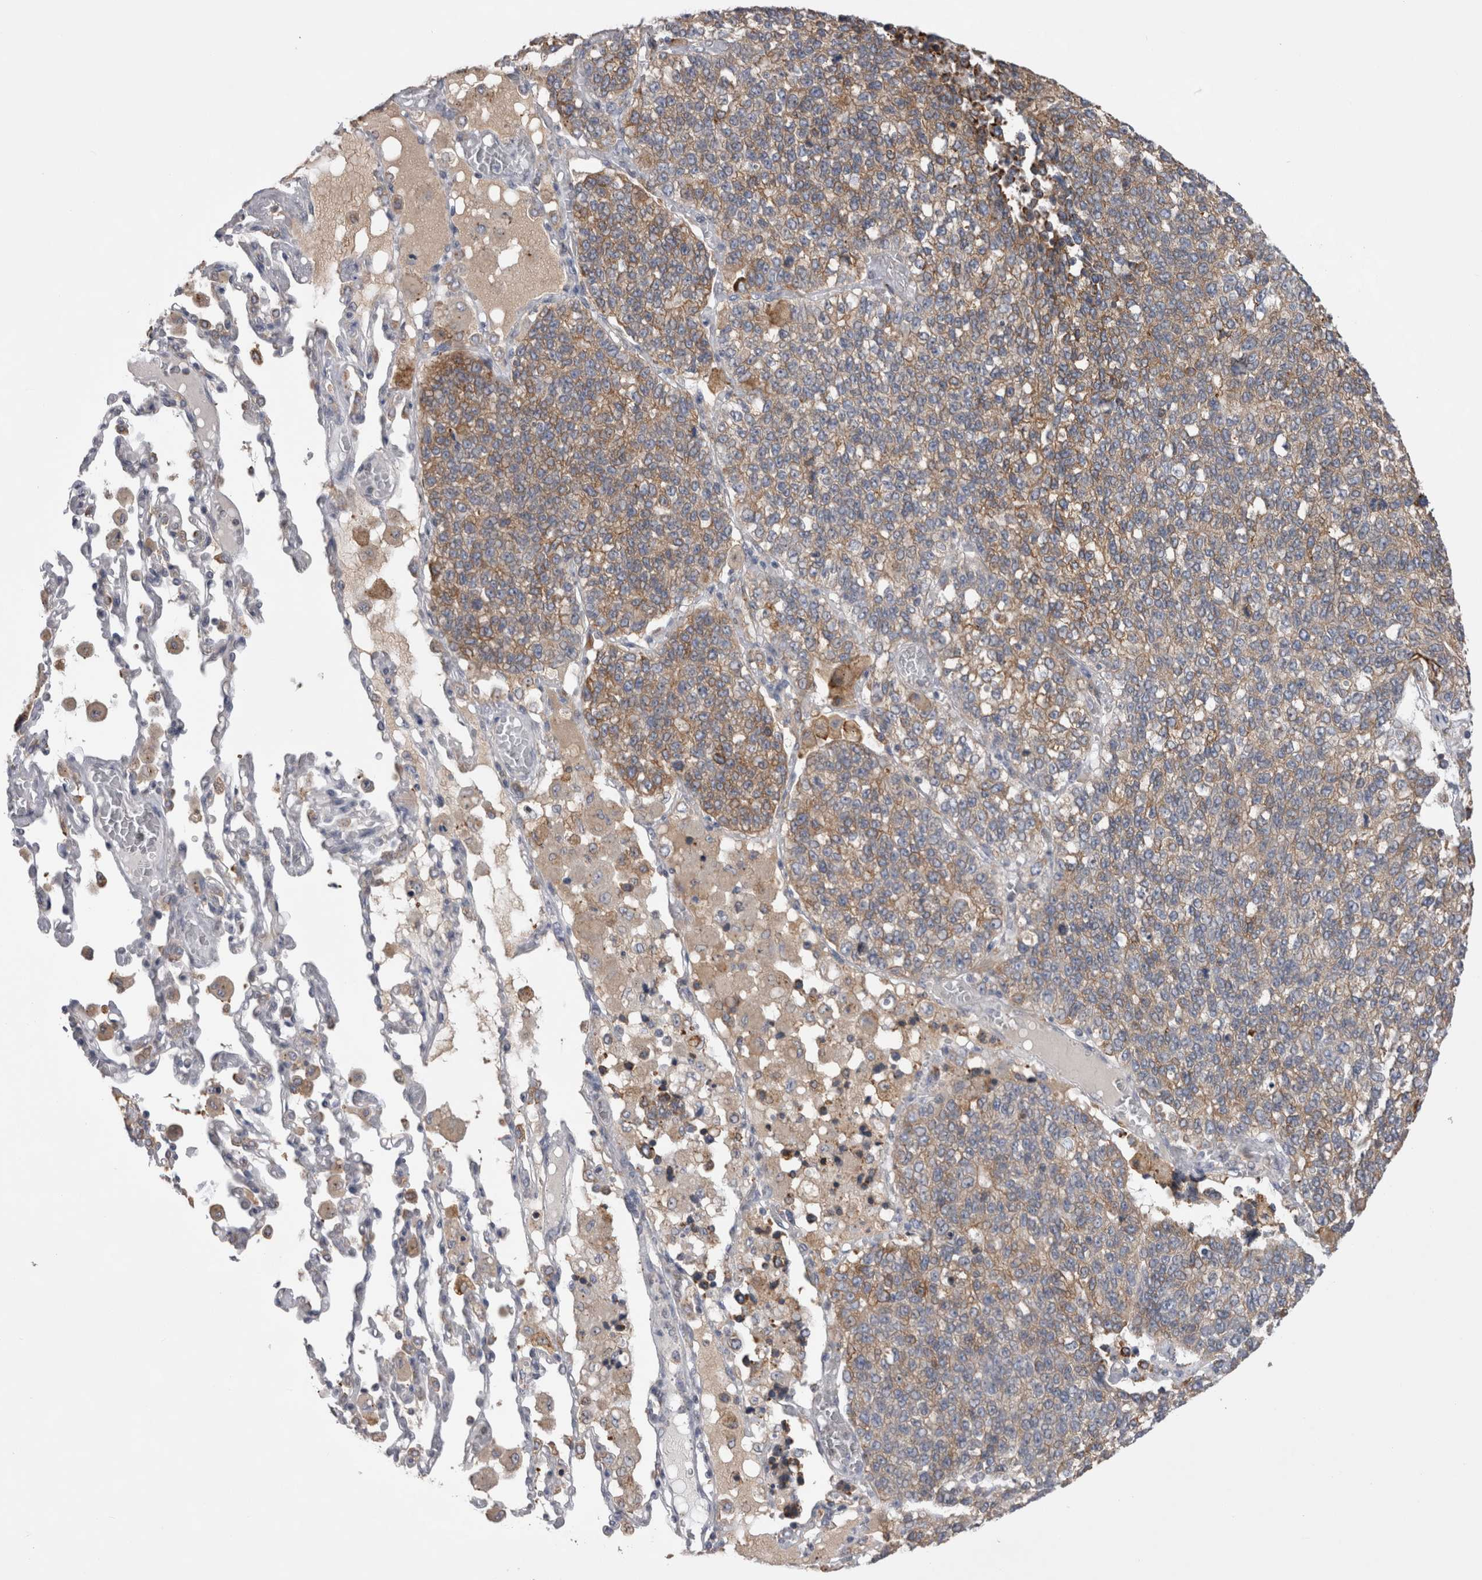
{"staining": {"intensity": "weak", "quantity": ">75%", "location": "cytoplasmic/membranous"}, "tissue": "lung cancer", "cell_type": "Tumor cells", "image_type": "cancer", "snomed": [{"axis": "morphology", "description": "Adenocarcinoma, NOS"}, {"axis": "topography", "description": "Lung"}], "caption": "Lung cancer (adenocarcinoma) stained with a protein marker shows weak staining in tumor cells.", "gene": "ZNF341", "patient": {"sex": "male", "age": 49}}